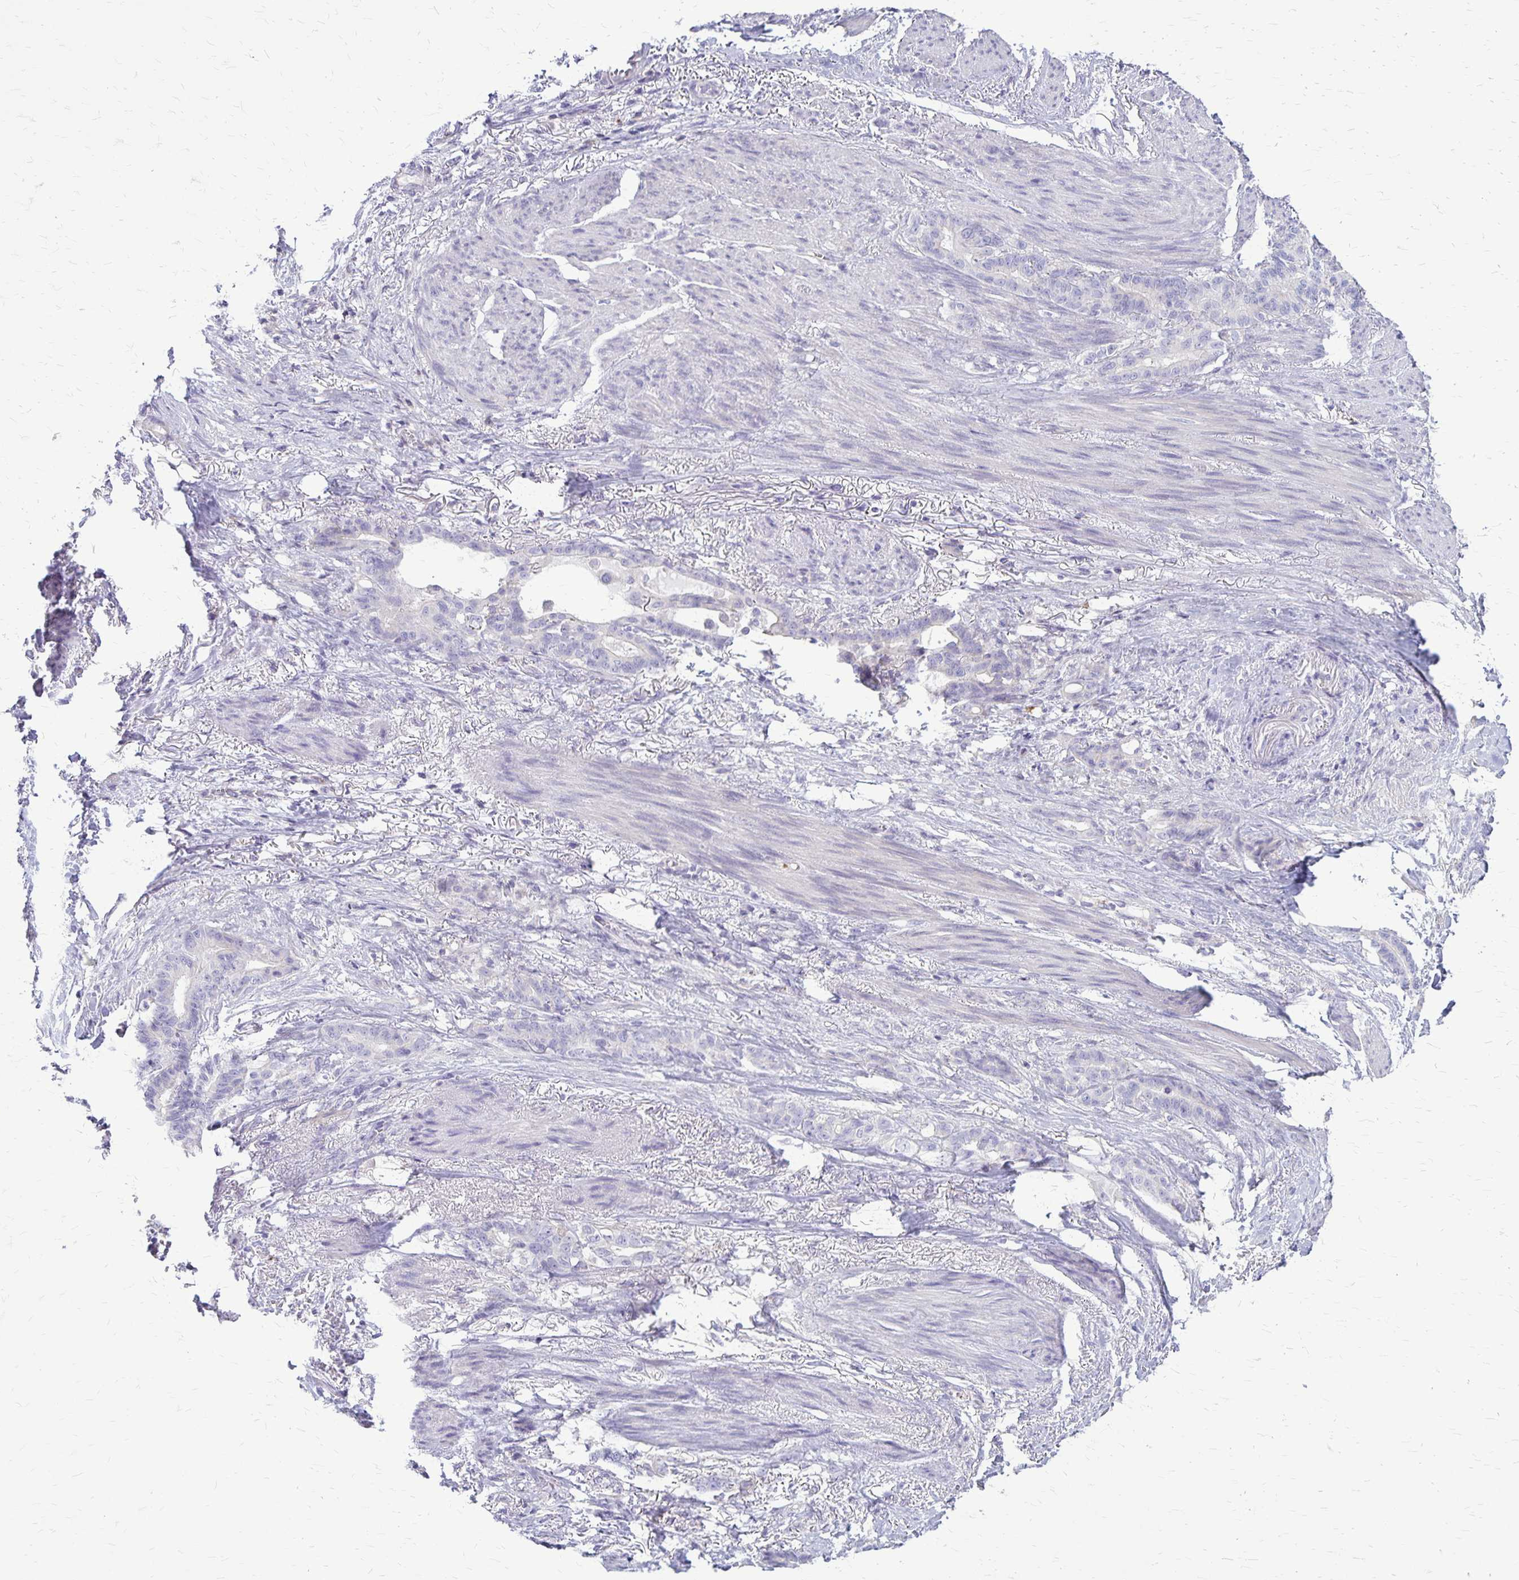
{"staining": {"intensity": "negative", "quantity": "none", "location": "none"}, "tissue": "stomach cancer", "cell_type": "Tumor cells", "image_type": "cancer", "snomed": [{"axis": "morphology", "description": "Normal tissue, NOS"}, {"axis": "morphology", "description": "Adenocarcinoma, NOS"}, {"axis": "topography", "description": "Esophagus"}, {"axis": "topography", "description": "Stomach, upper"}], "caption": "Stomach cancer (adenocarcinoma) stained for a protein using immunohistochemistry (IHC) exhibits no staining tumor cells.", "gene": "GP9", "patient": {"sex": "male", "age": 62}}